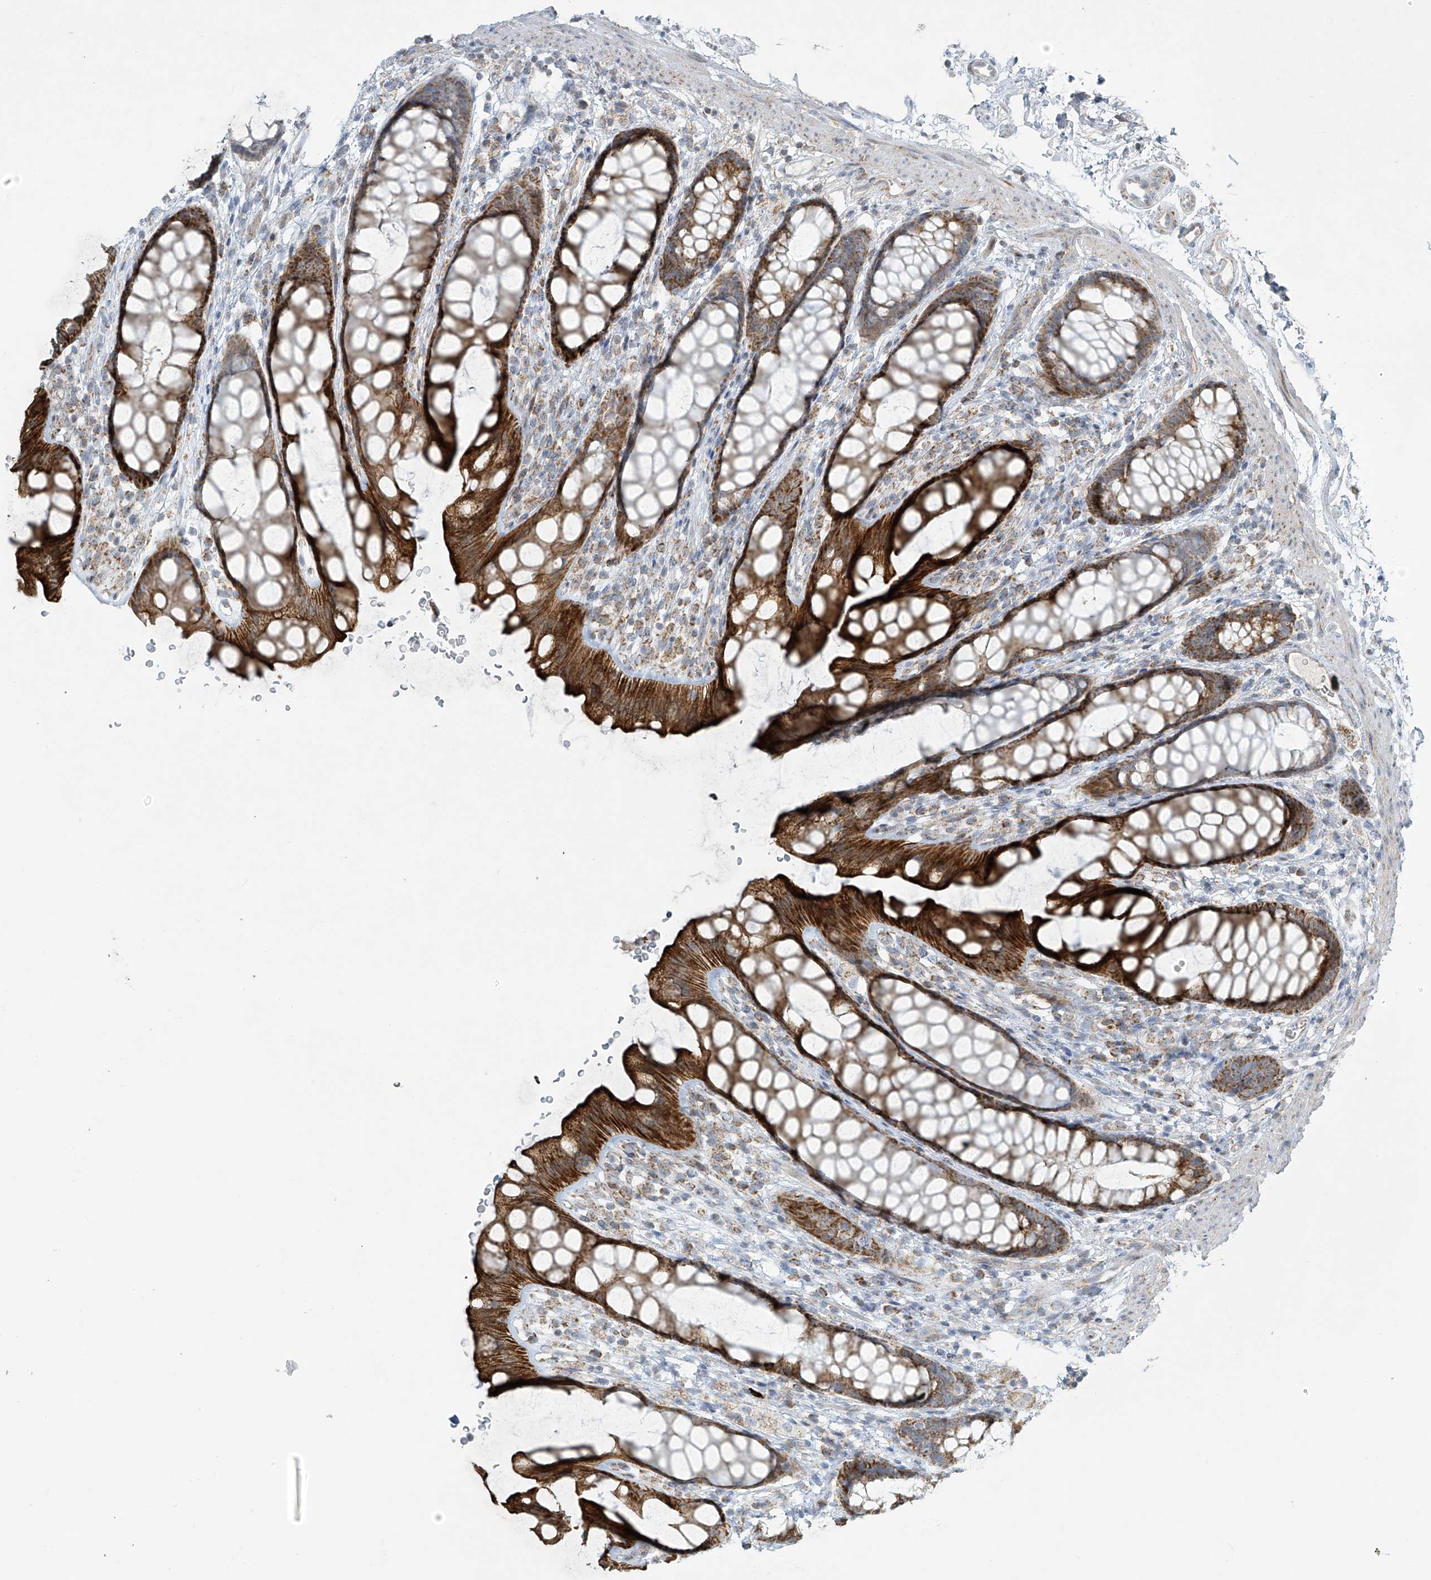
{"staining": {"intensity": "strong", "quantity": ">75%", "location": "cytoplasmic/membranous"}, "tissue": "rectum", "cell_type": "Glandular cells", "image_type": "normal", "snomed": [{"axis": "morphology", "description": "Normal tissue, NOS"}, {"axis": "topography", "description": "Rectum"}], "caption": "DAB immunohistochemical staining of normal human rectum shows strong cytoplasmic/membranous protein staining in about >75% of glandular cells. The staining was performed using DAB (3,3'-diaminobenzidine), with brown indicating positive protein expression. Nuclei are stained blue with hematoxylin.", "gene": "SMDT1", "patient": {"sex": "female", "age": 65}}